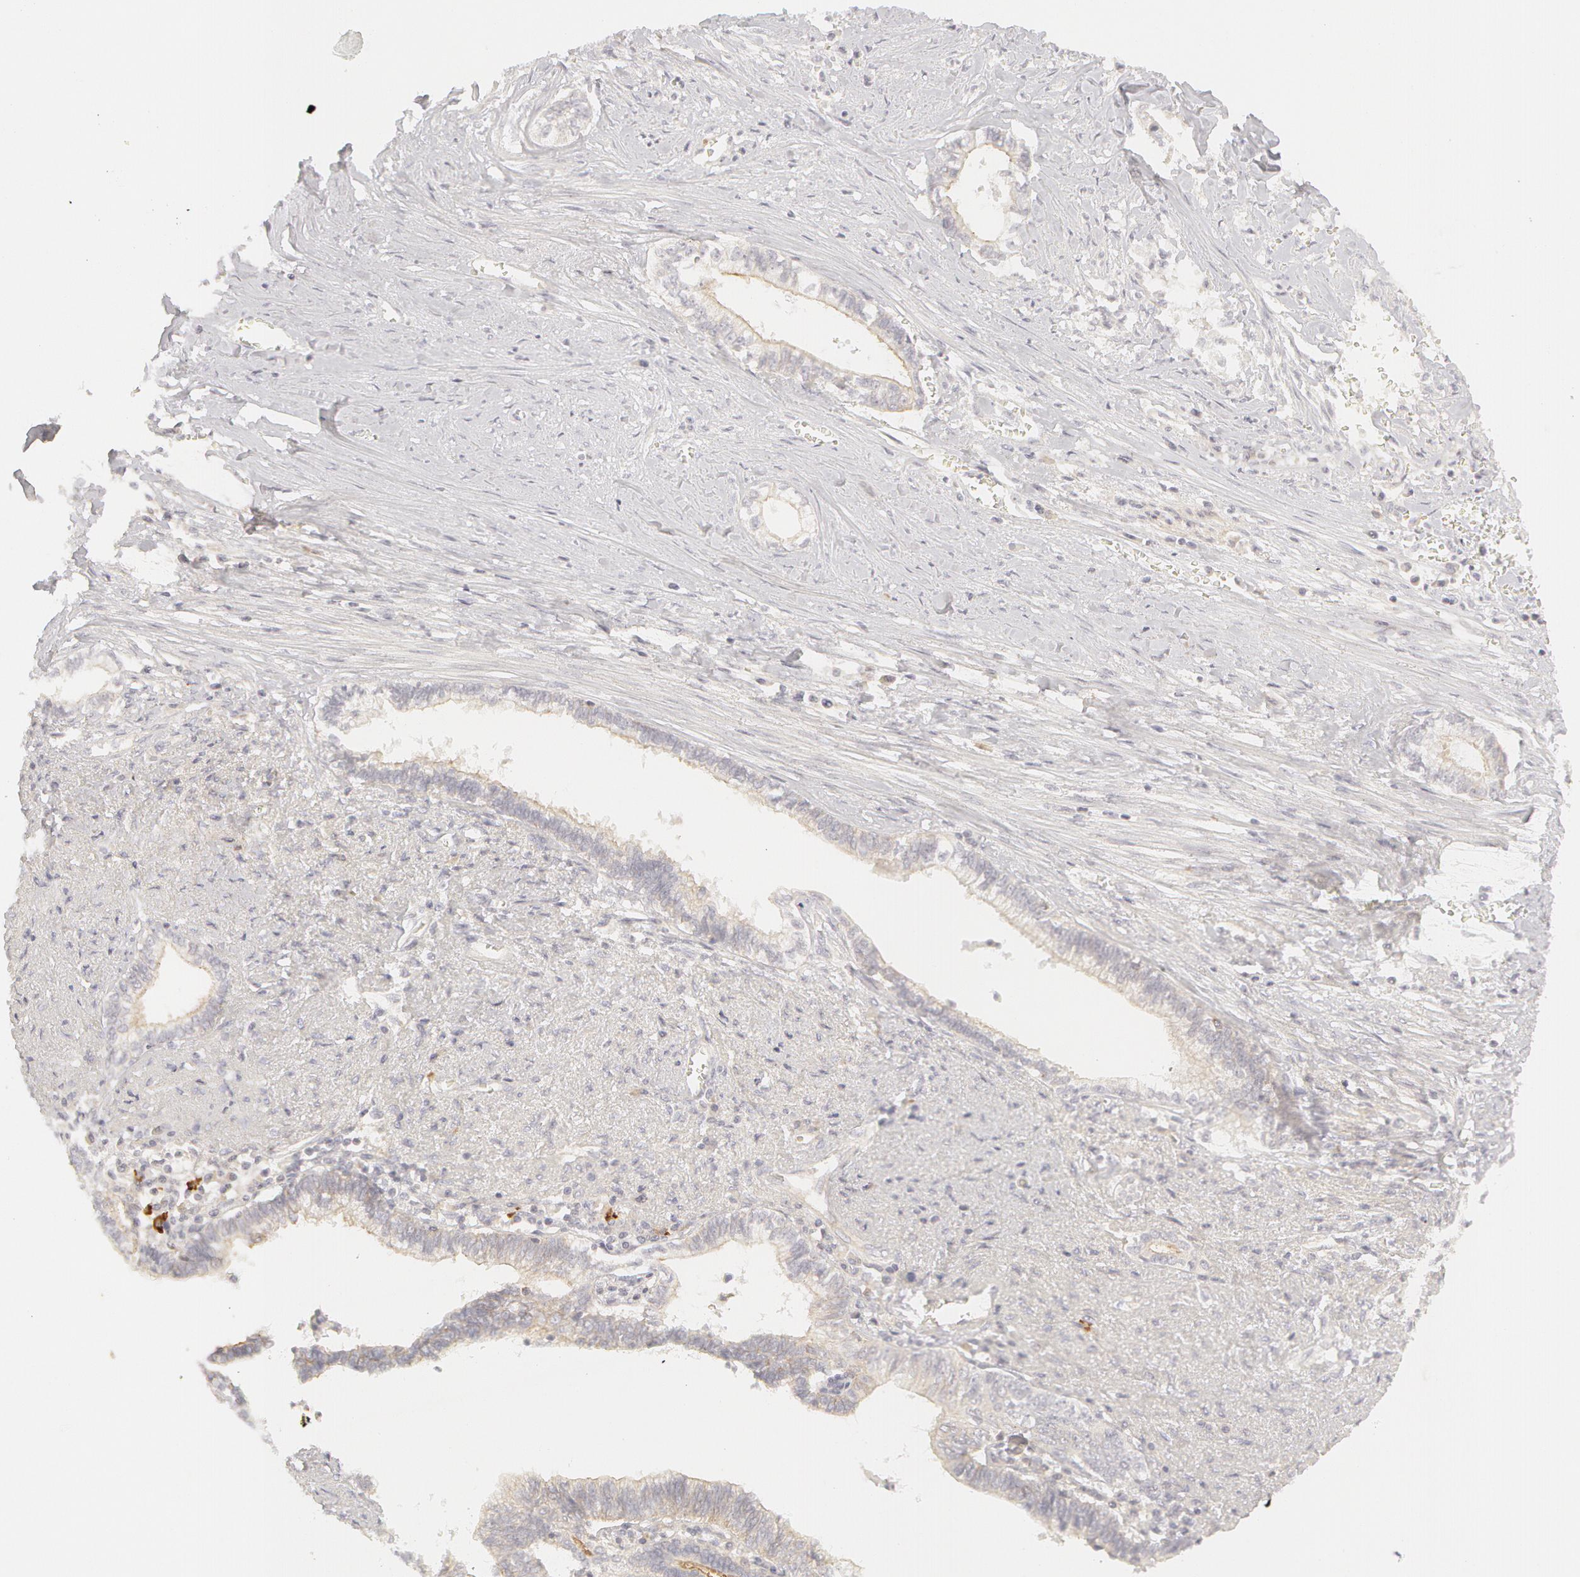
{"staining": {"intensity": "weak", "quantity": "25%-75%", "location": "cytoplasmic/membranous"}, "tissue": "liver cancer", "cell_type": "Tumor cells", "image_type": "cancer", "snomed": [{"axis": "morphology", "description": "Cholangiocarcinoma"}, {"axis": "topography", "description": "Liver"}], "caption": "There is low levels of weak cytoplasmic/membranous staining in tumor cells of liver cholangiocarcinoma, as demonstrated by immunohistochemical staining (brown color).", "gene": "ABCB1", "patient": {"sex": "male", "age": 57}}